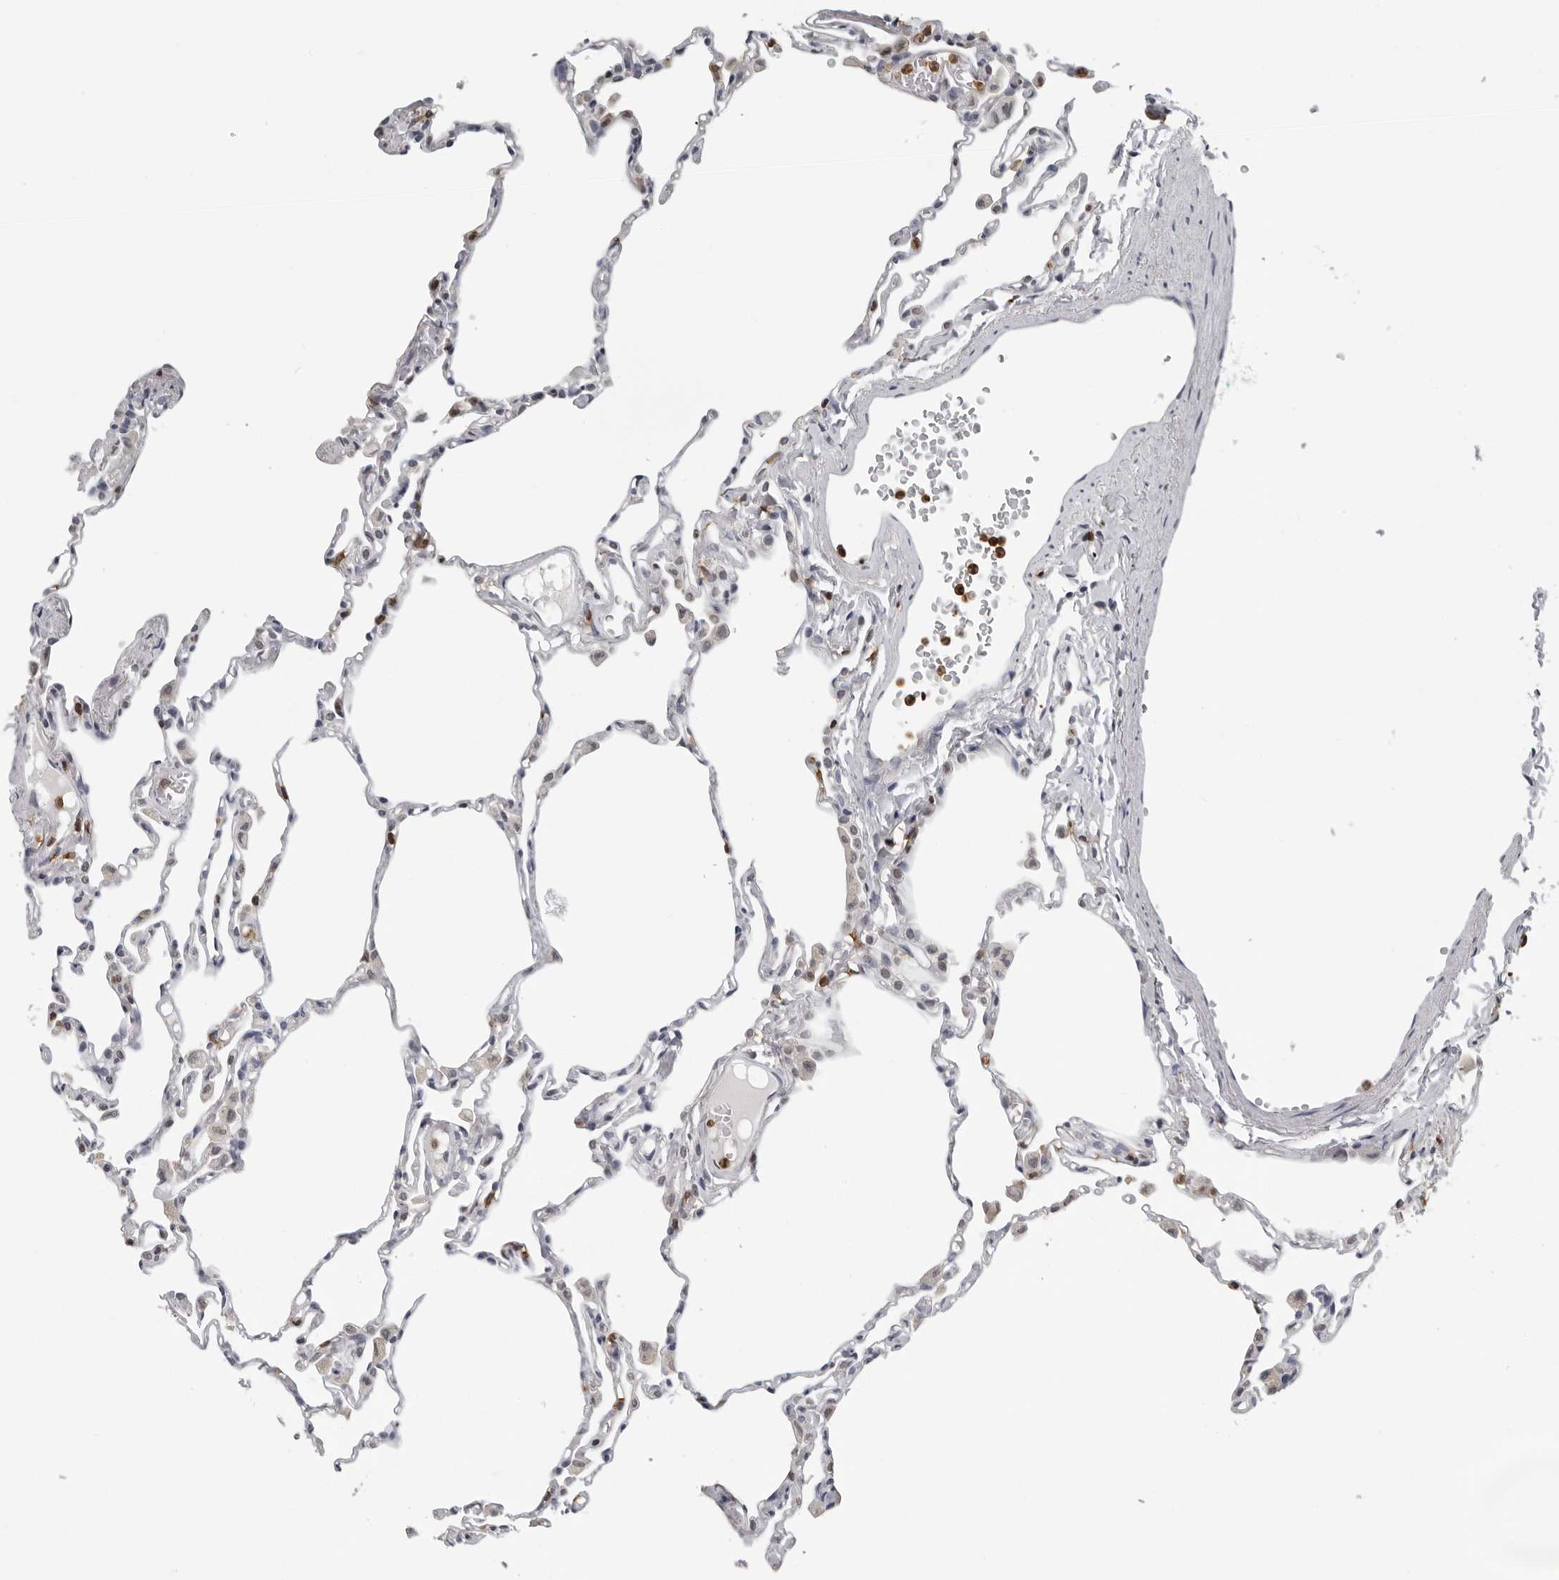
{"staining": {"intensity": "moderate", "quantity": "<25%", "location": "cytoplasmic/membranous"}, "tissue": "lung", "cell_type": "Alveolar cells", "image_type": "normal", "snomed": [{"axis": "morphology", "description": "Normal tissue, NOS"}, {"axis": "topography", "description": "Lung"}], "caption": "Immunohistochemistry (IHC) histopathology image of unremarkable lung stained for a protein (brown), which reveals low levels of moderate cytoplasmic/membranous positivity in about <25% of alveolar cells.", "gene": "HSPH1", "patient": {"sex": "female", "age": 49}}